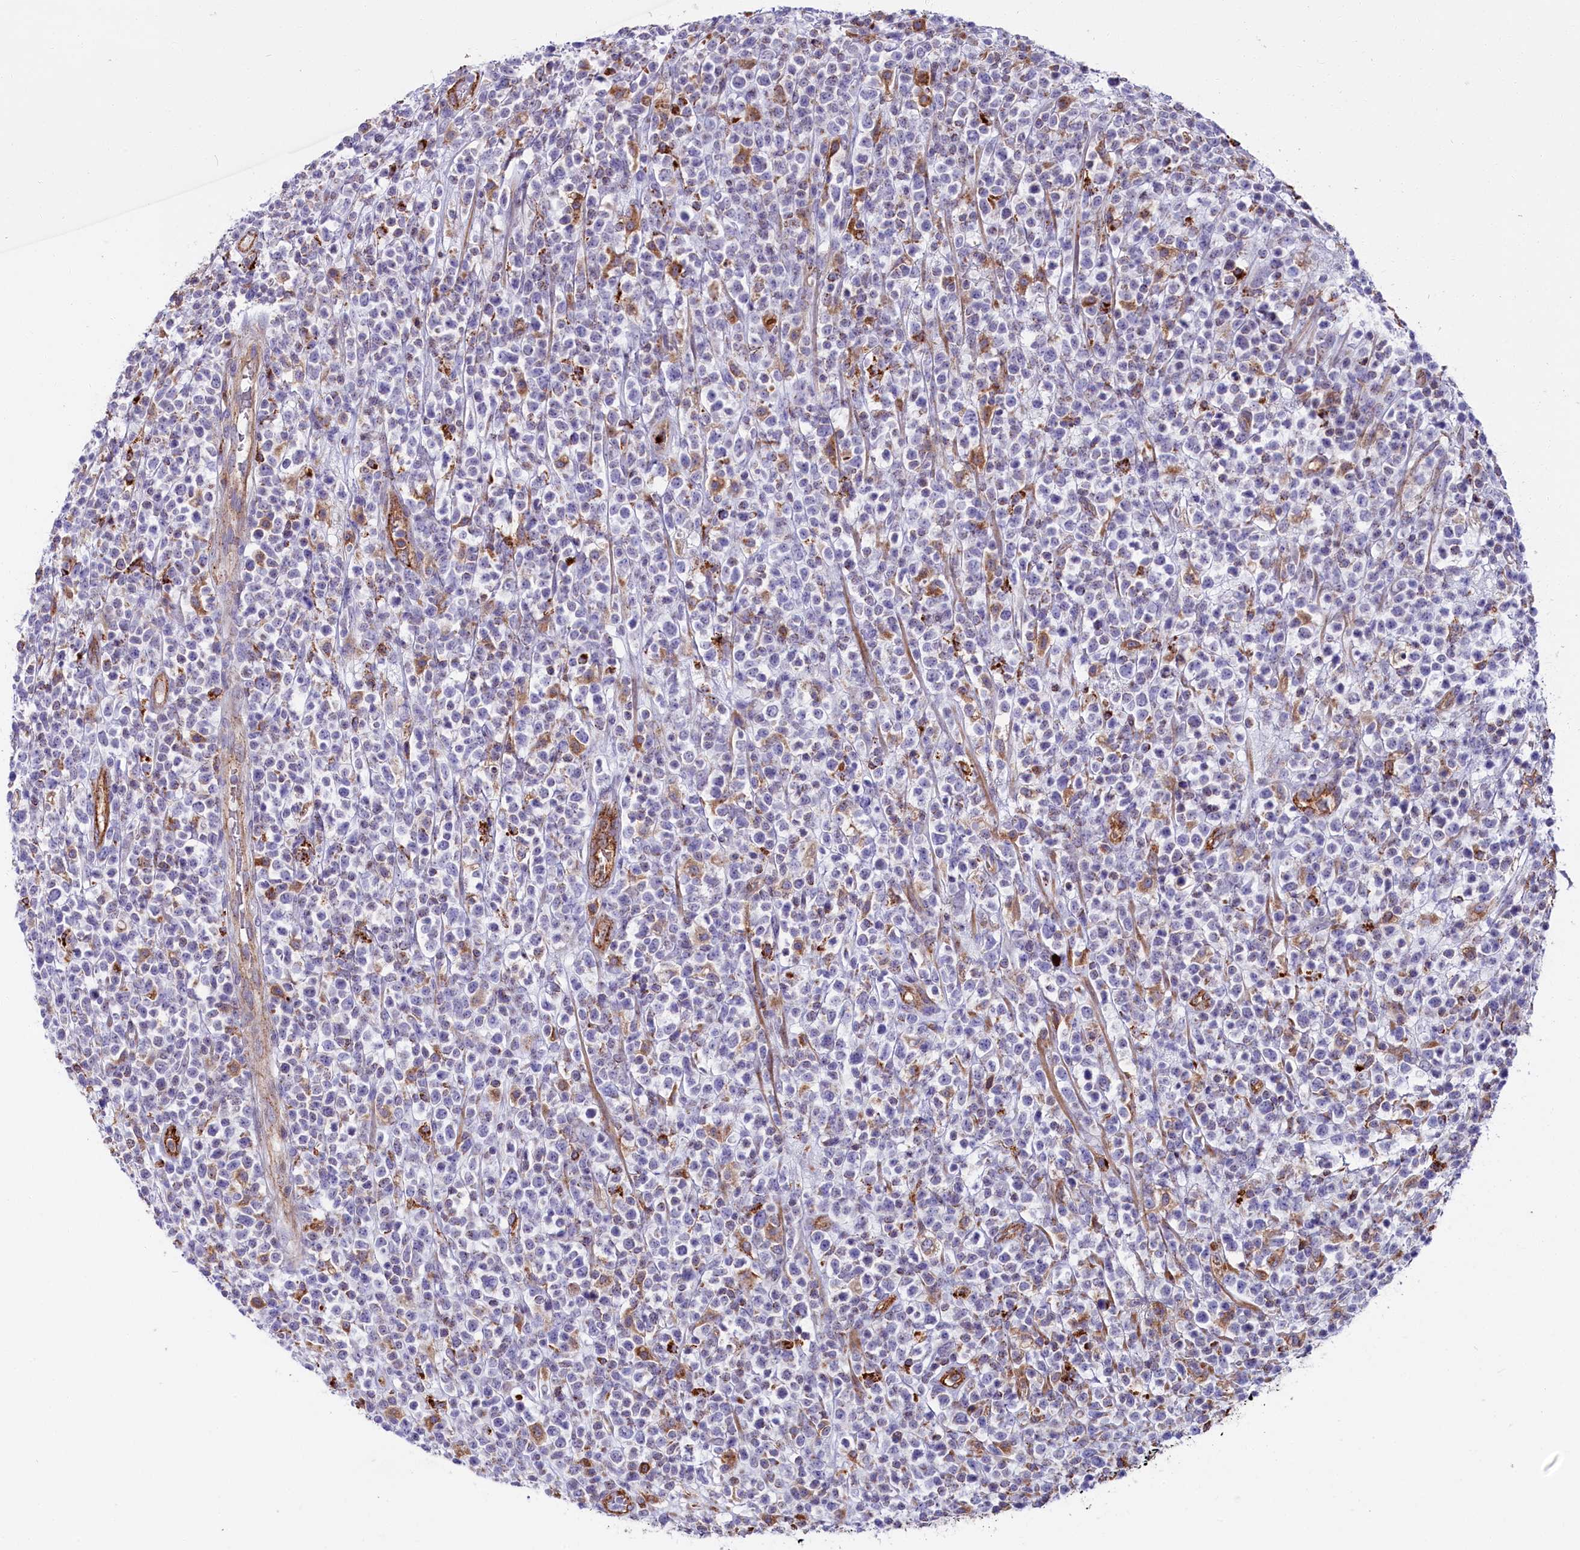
{"staining": {"intensity": "negative", "quantity": "none", "location": "none"}, "tissue": "lymphoma", "cell_type": "Tumor cells", "image_type": "cancer", "snomed": [{"axis": "morphology", "description": "Malignant lymphoma, non-Hodgkin's type, High grade"}, {"axis": "topography", "description": "Colon"}], "caption": "Human high-grade malignant lymphoma, non-Hodgkin's type stained for a protein using immunohistochemistry demonstrates no staining in tumor cells.", "gene": "IL20RA", "patient": {"sex": "female", "age": 53}}